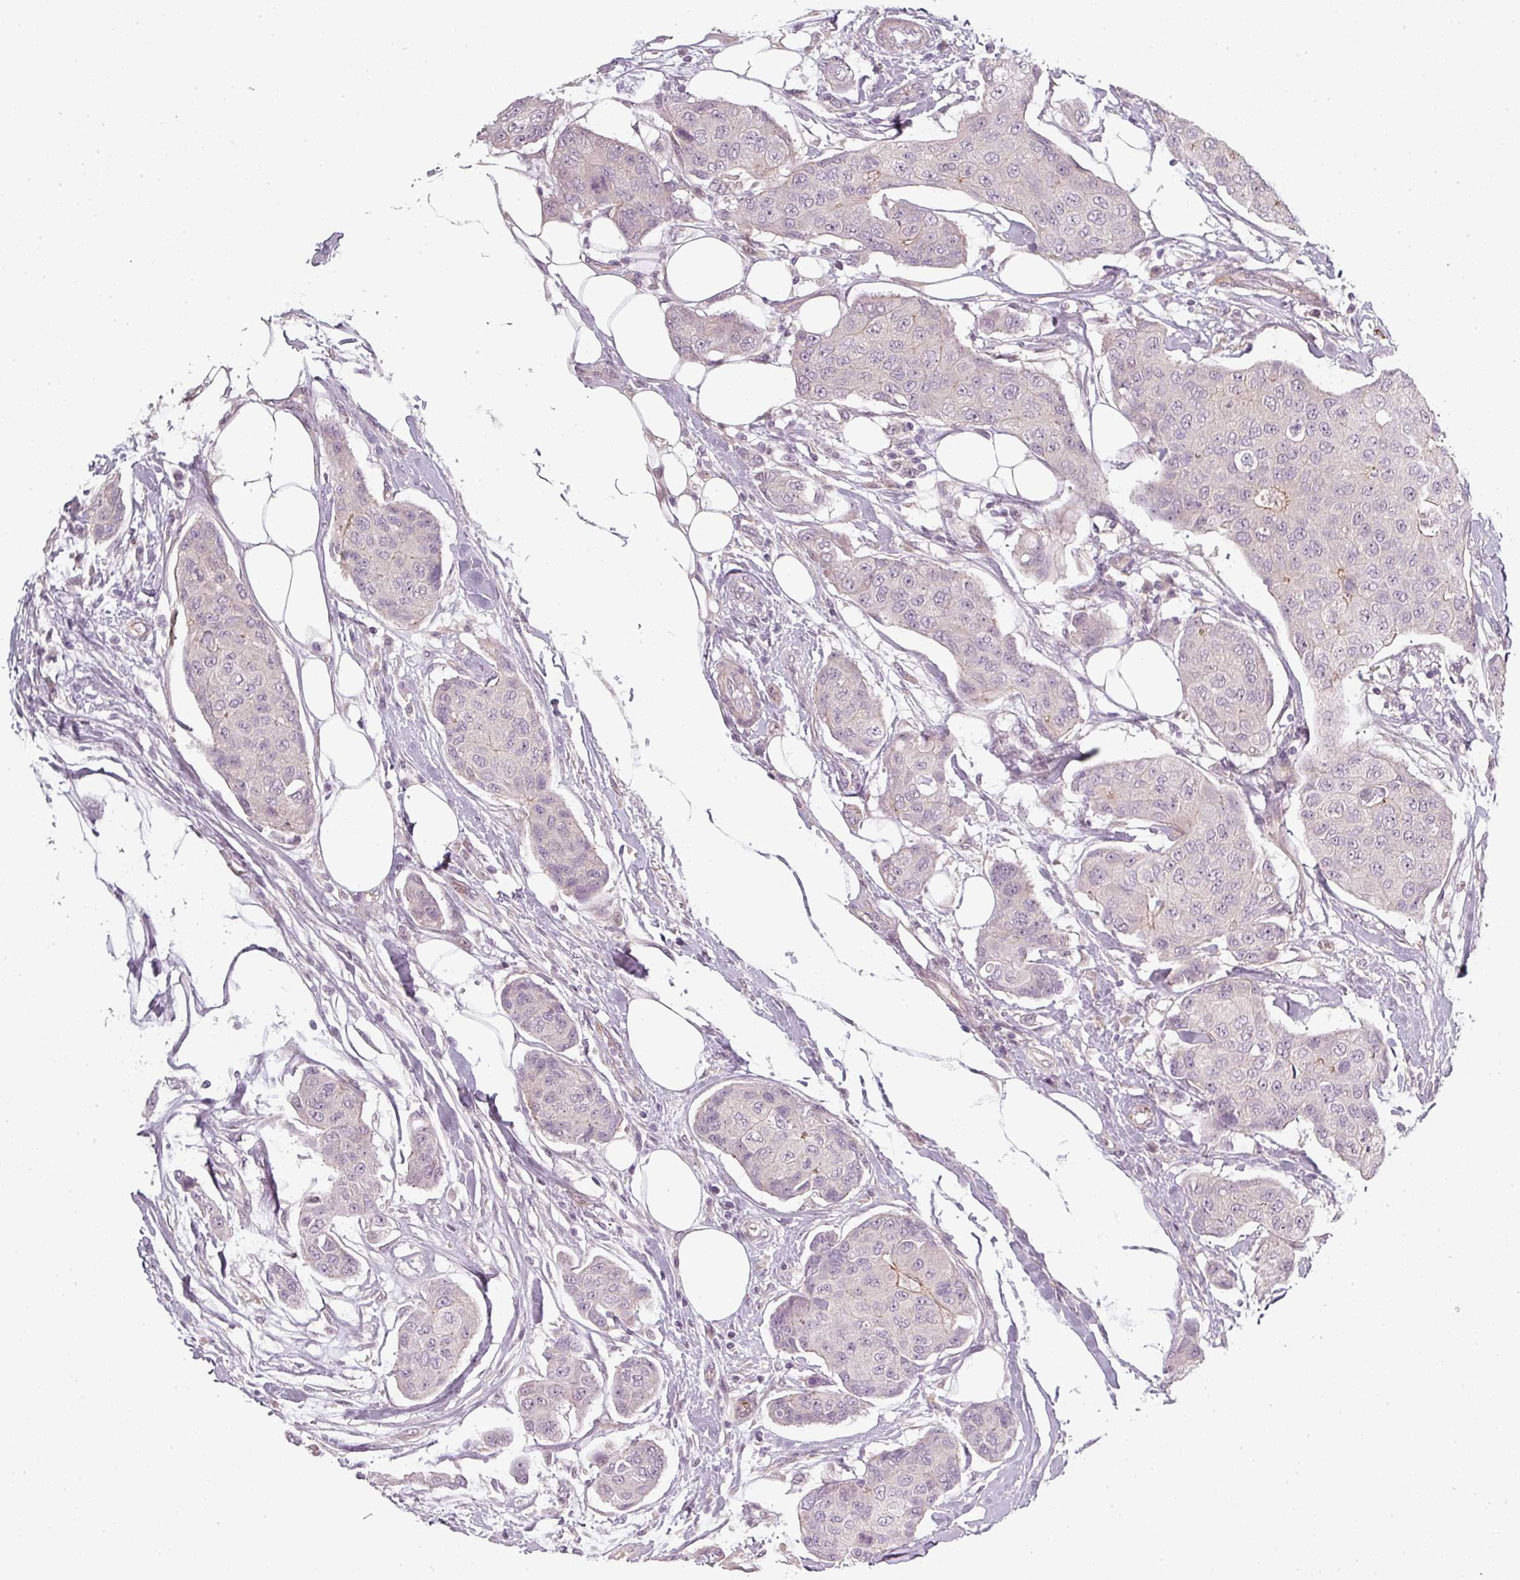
{"staining": {"intensity": "negative", "quantity": "none", "location": "none"}, "tissue": "breast cancer", "cell_type": "Tumor cells", "image_type": "cancer", "snomed": [{"axis": "morphology", "description": "Duct carcinoma"}, {"axis": "topography", "description": "Breast"}, {"axis": "topography", "description": "Lymph node"}], "caption": "An immunohistochemistry micrograph of intraductal carcinoma (breast) is shown. There is no staining in tumor cells of intraductal carcinoma (breast).", "gene": "SLC16A9", "patient": {"sex": "female", "age": 80}}